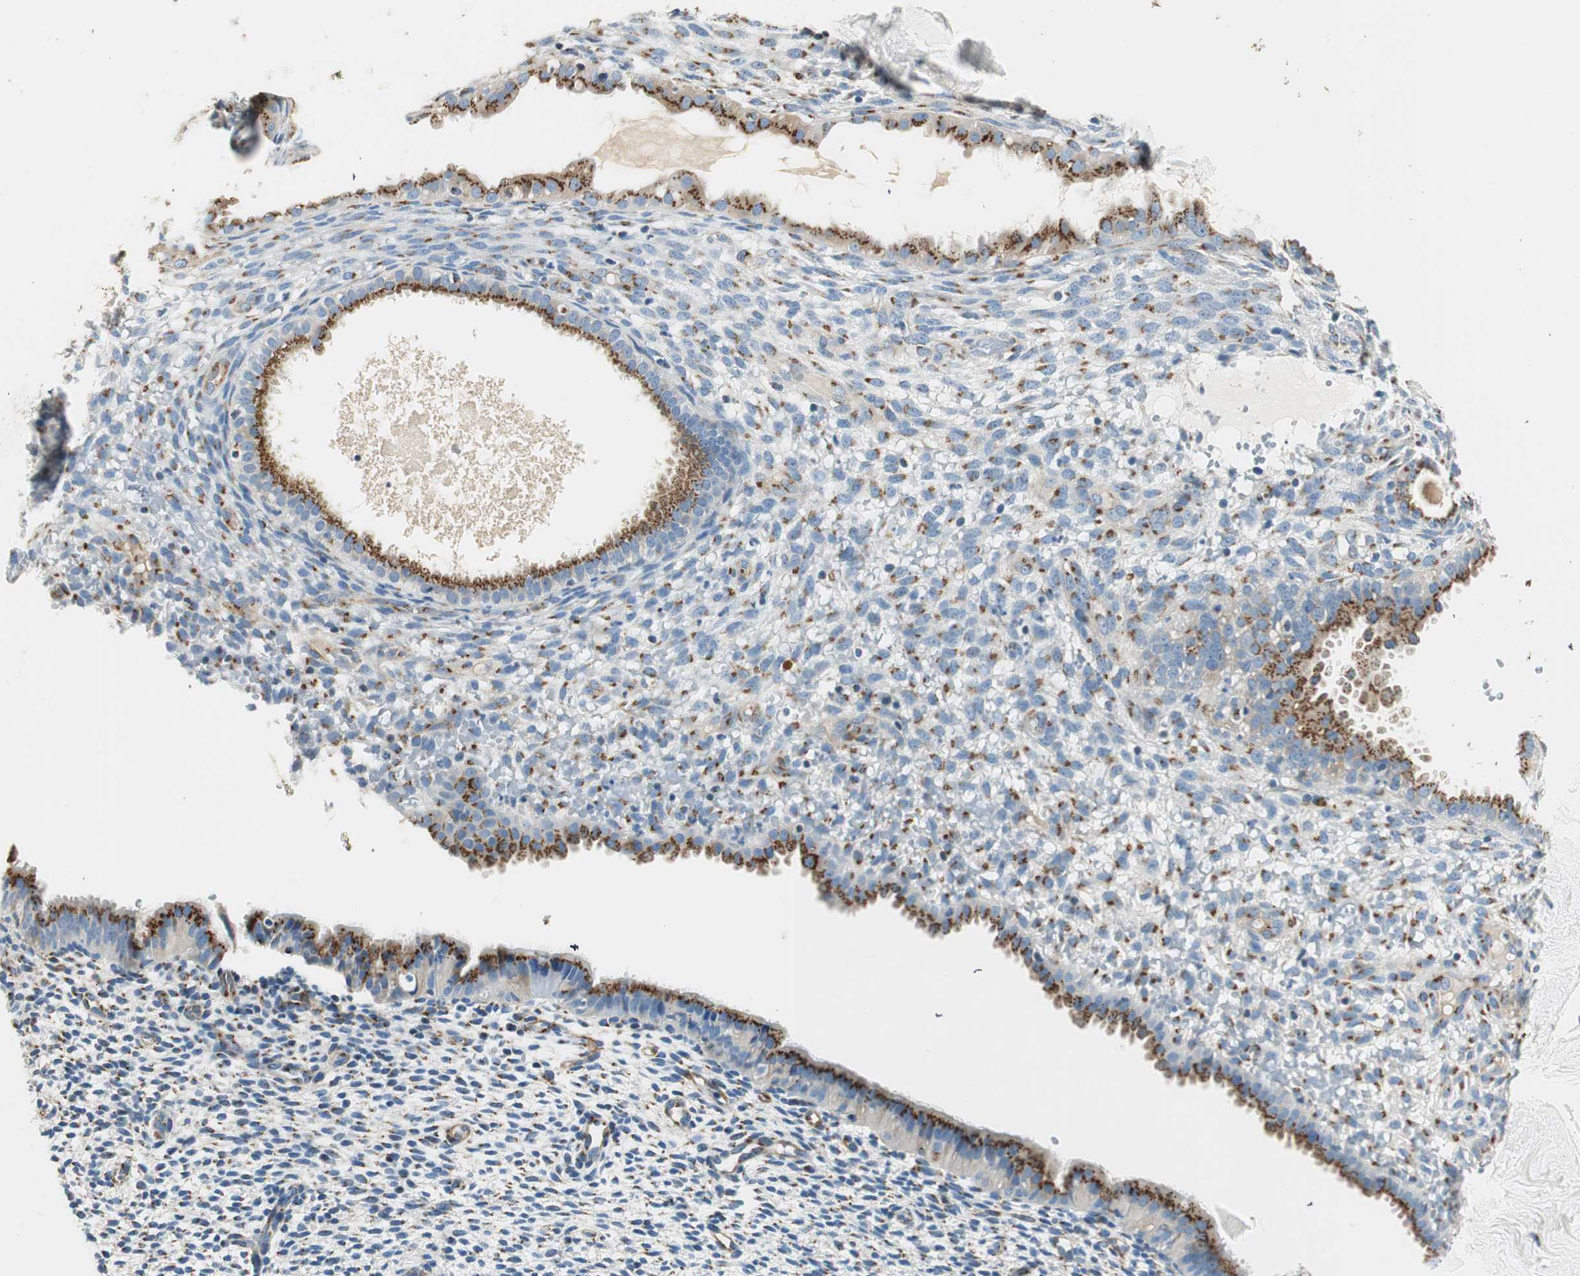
{"staining": {"intensity": "moderate", "quantity": "<25%", "location": "cytoplasmic/membranous"}, "tissue": "endometrium", "cell_type": "Cells in endometrial stroma", "image_type": "normal", "snomed": [{"axis": "morphology", "description": "Normal tissue, NOS"}, {"axis": "topography", "description": "Endometrium"}], "caption": "A high-resolution image shows immunohistochemistry staining of unremarkable endometrium, which reveals moderate cytoplasmic/membranous positivity in about <25% of cells in endometrial stroma.", "gene": "TMF1", "patient": {"sex": "female", "age": 61}}